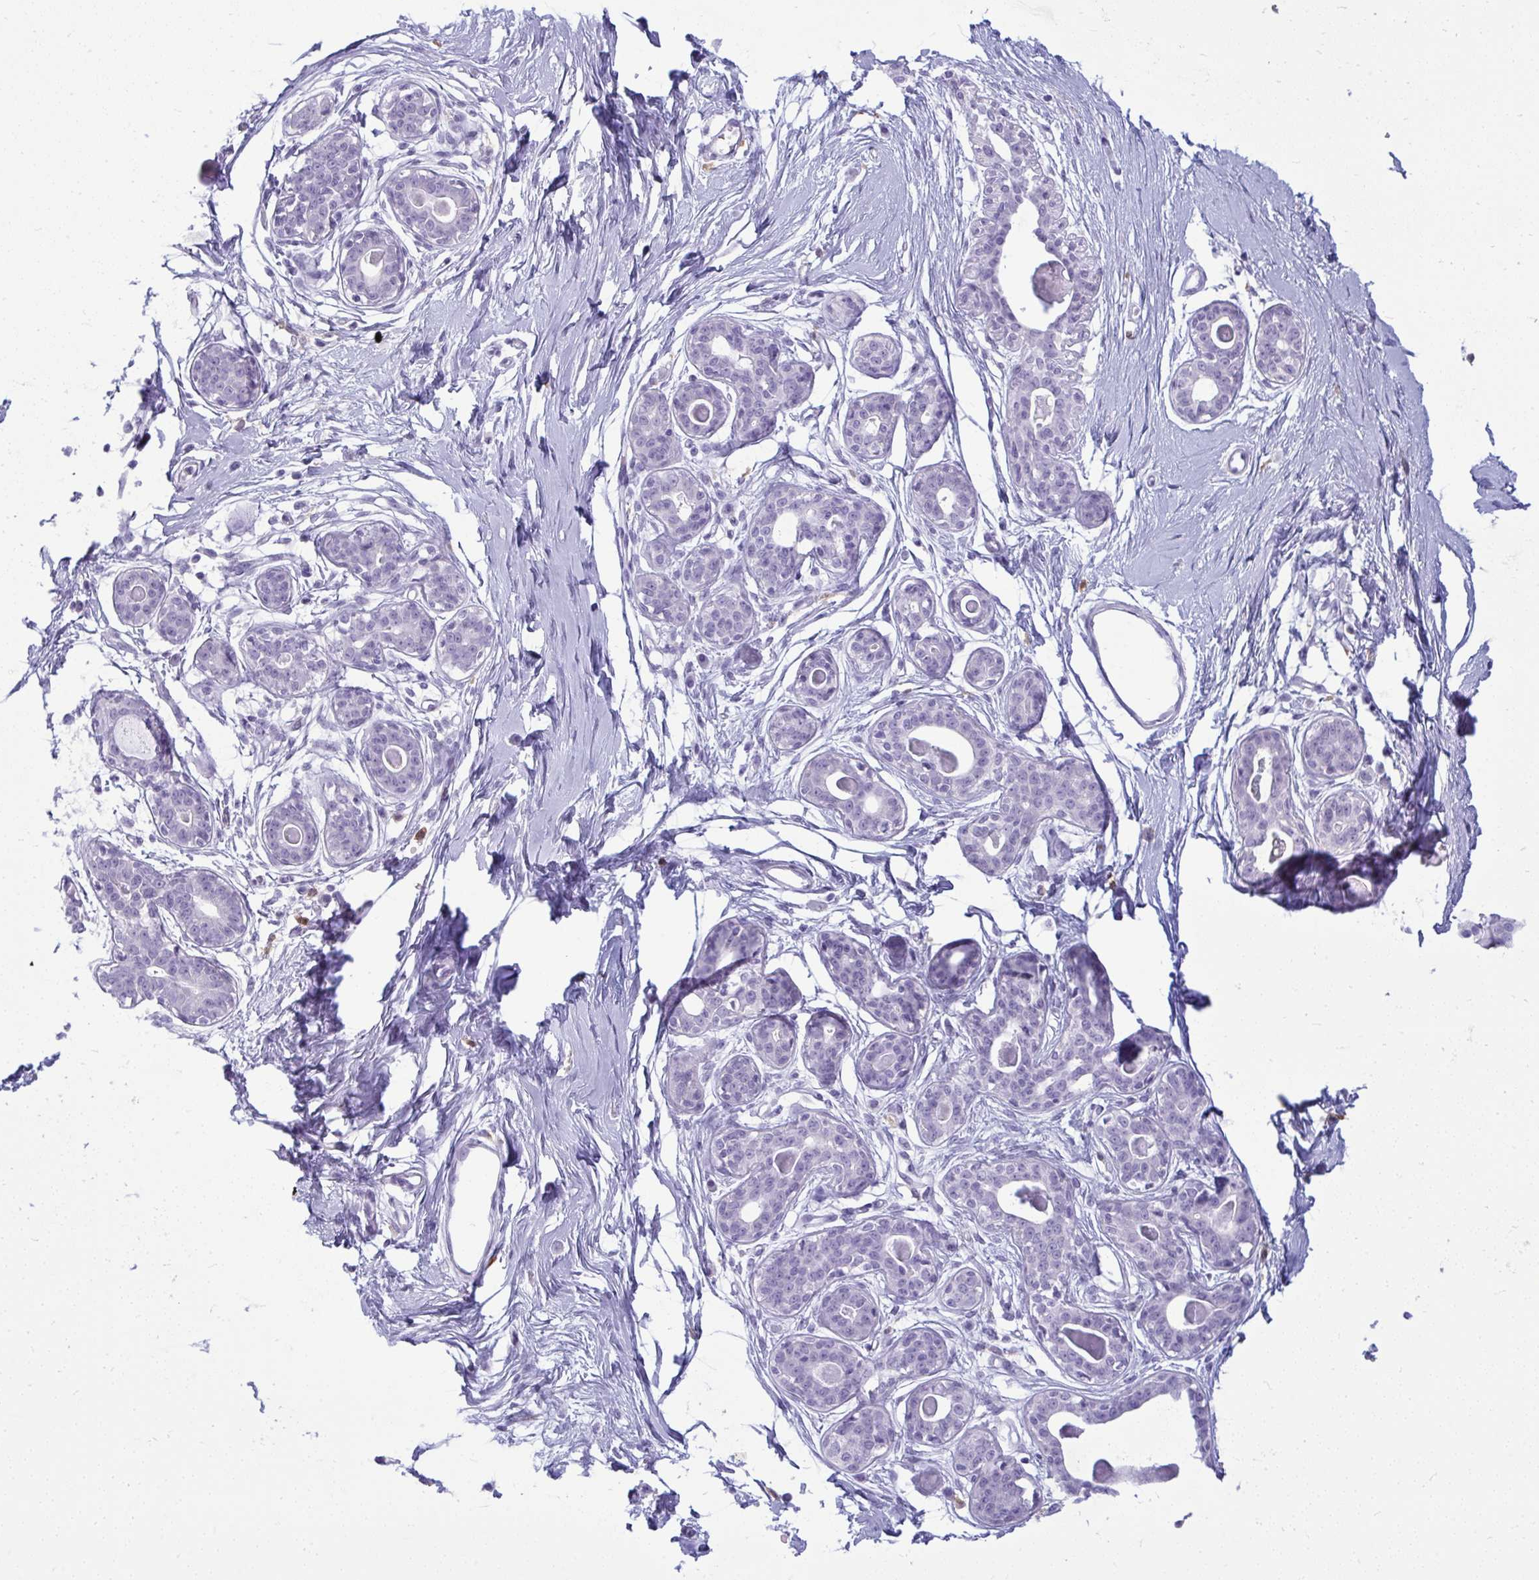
{"staining": {"intensity": "negative", "quantity": "none", "location": "none"}, "tissue": "breast", "cell_type": "Adipocytes", "image_type": "normal", "snomed": [{"axis": "morphology", "description": "Normal tissue, NOS"}, {"axis": "topography", "description": "Breast"}], "caption": "High power microscopy image of an IHC histopathology image of normal breast, revealing no significant expression in adipocytes.", "gene": "ANKRD60", "patient": {"sex": "female", "age": 45}}